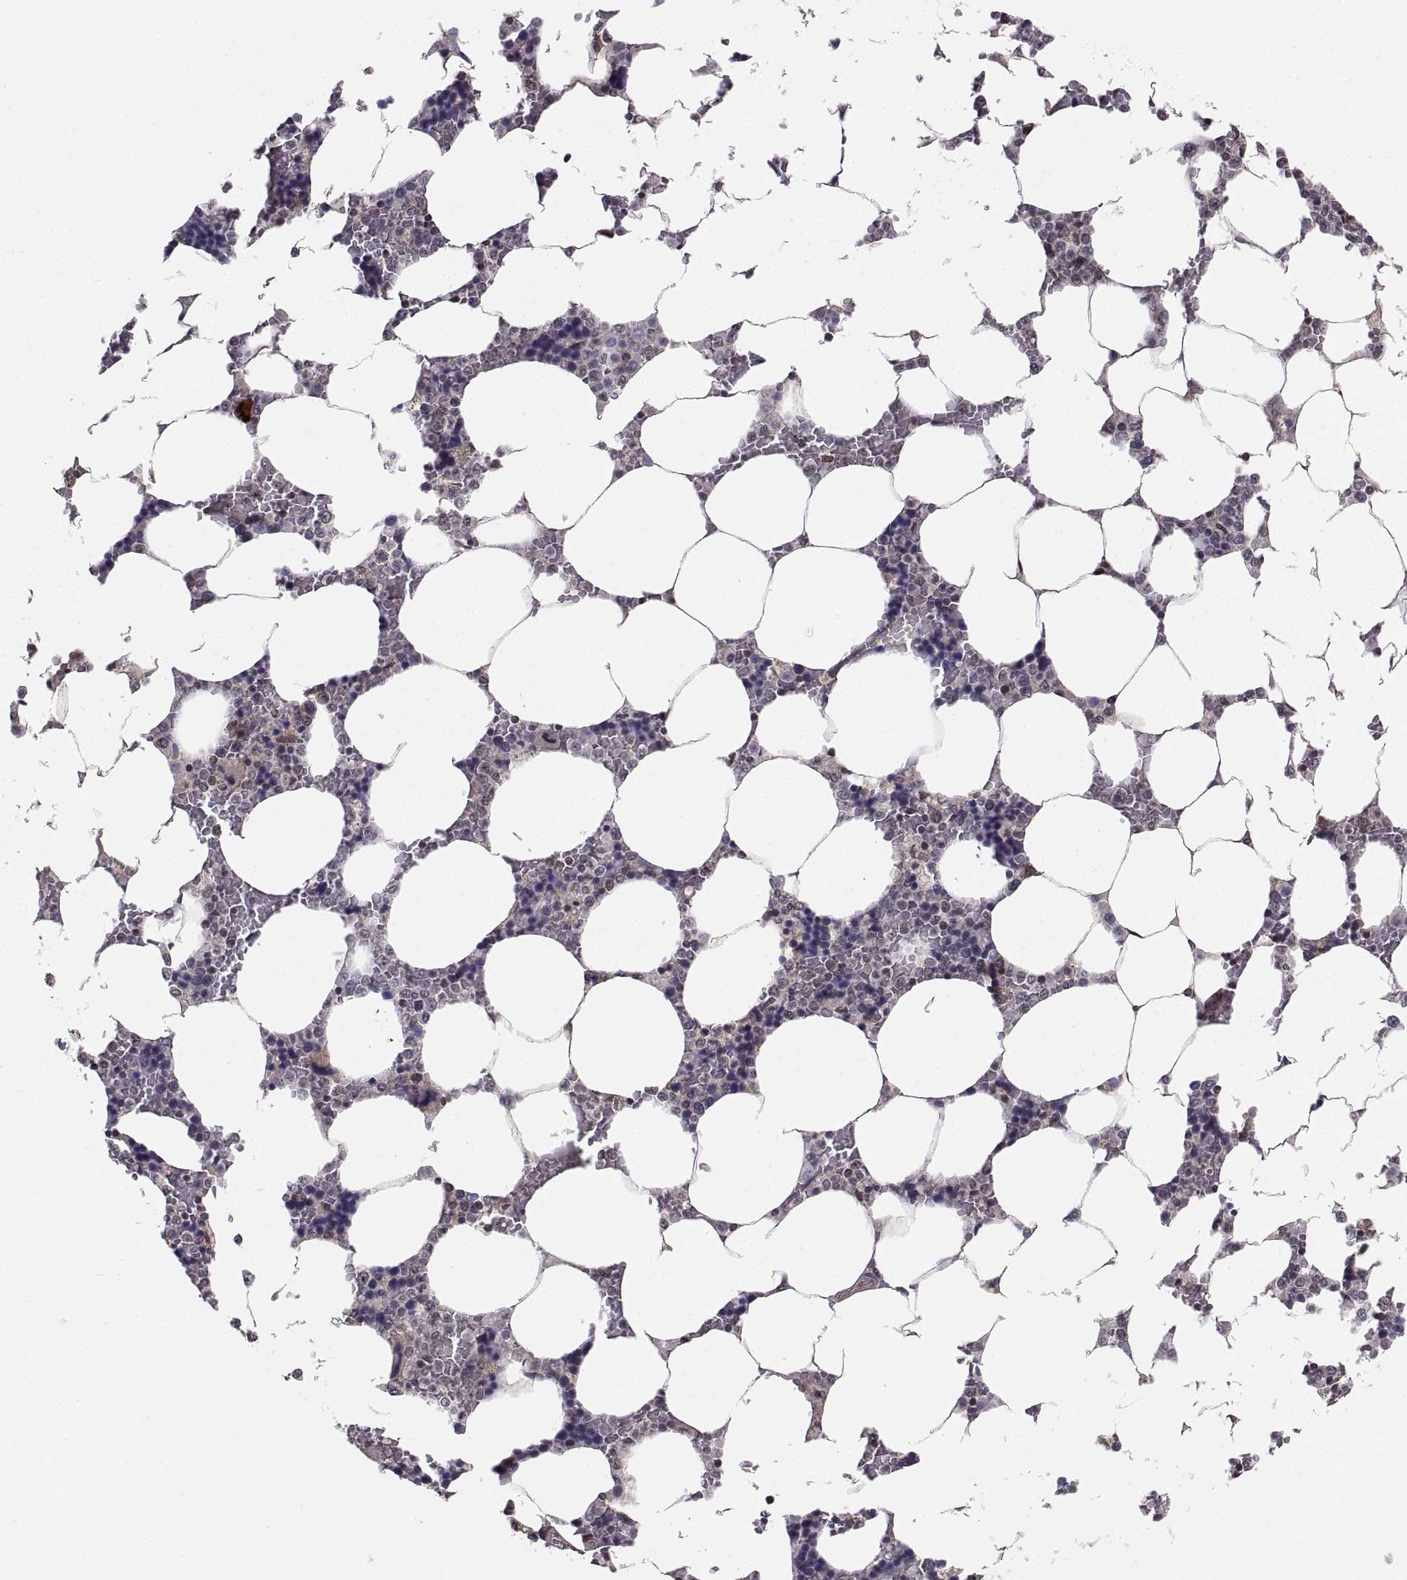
{"staining": {"intensity": "strong", "quantity": "<25%", "location": "cytoplasmic/membranous"}, "tissue": "bone marrow", "cell_type": "Hematopoietic cells", "image_type": "normal", "snomed": [{"axis": "morphology", "description": "Normal tissue, NOS"}, {"axis": "topography", "description": "Bone marrow"}], "caption": "Strong cytoplasmic/membranous expression for a protein is present in approximately <25% of hematopoietic cells of benign bone marrow using immunohistochemistry.", "gene": "ABL2", "patient": {"sex": "male", "age": 63}}